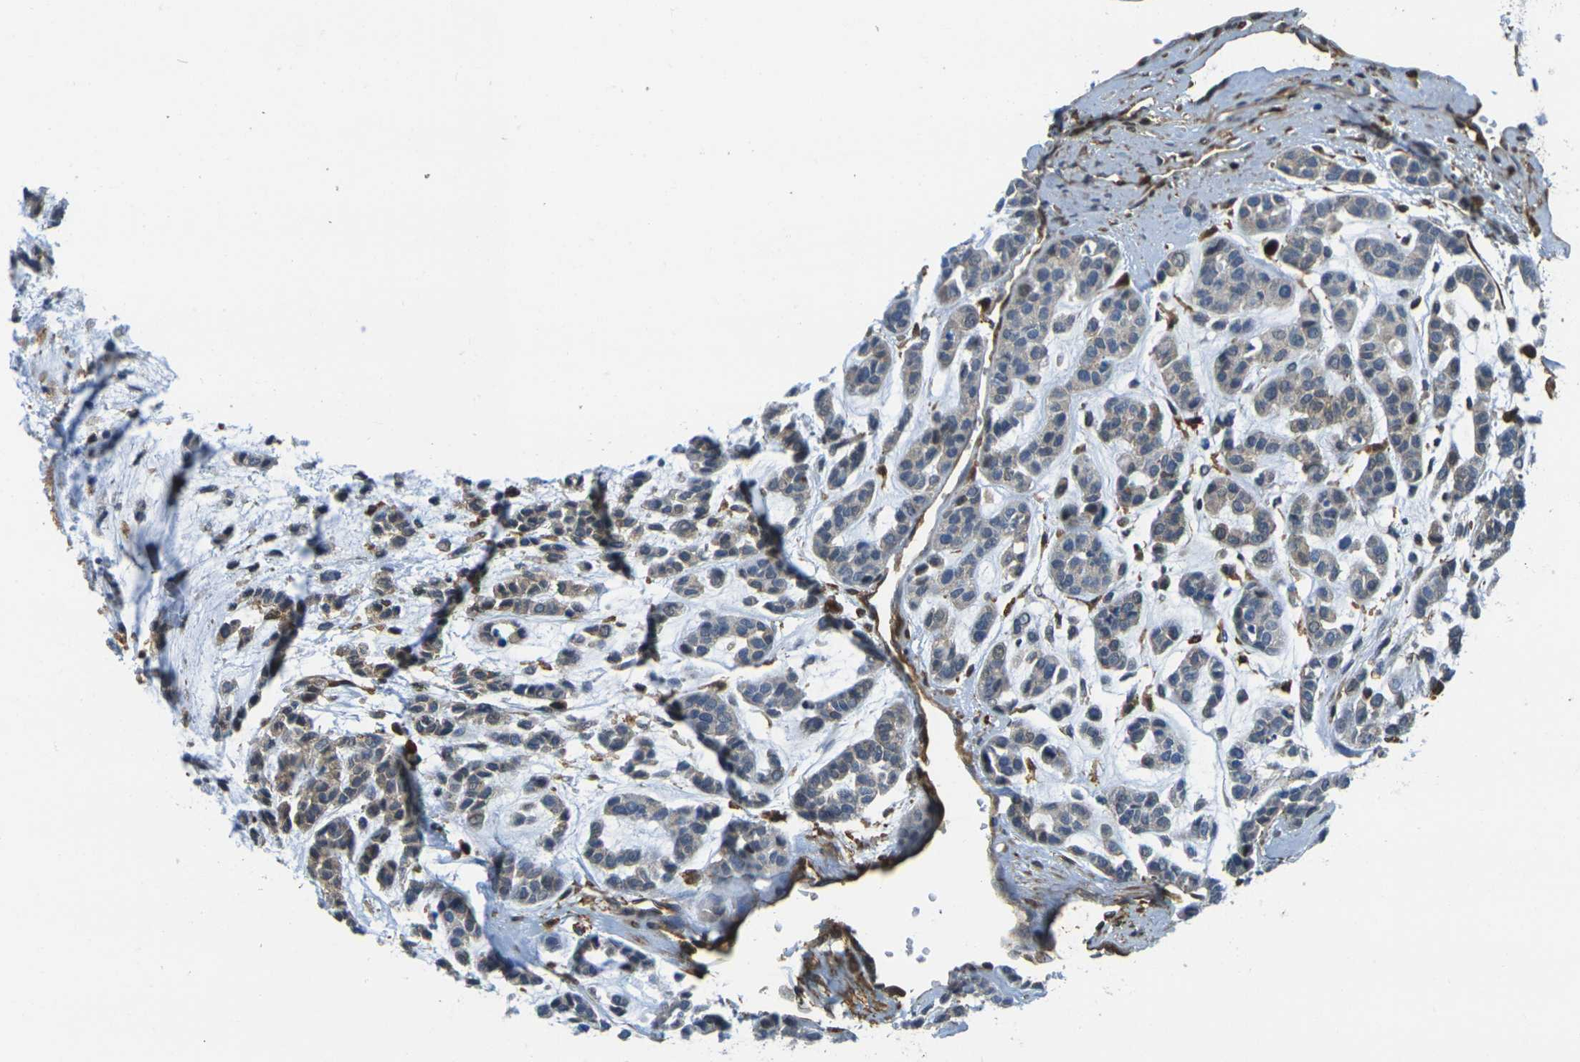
{"staining": {"intensity": "weak", "quantity": "<25%", "location": "cytoplasmic/membranous"}, "tissue": "head and neck cancer", "cell_type": "Tumor cells", "image_type": "cancer", "snomed": [{"axis": "morphology", "description": "Adenocarcinoma, NOS"}, {"axis": "morphology", "description": "Adenoma, NOS"}, {"axis": "topography", "description": "Head-Neck"}], "caption": "Micrograph shows no protein positivity in tumor cells of head and neck cancer tissue.", "gene": "LASP1", "patient": {"sex": "female", "age": 55}}